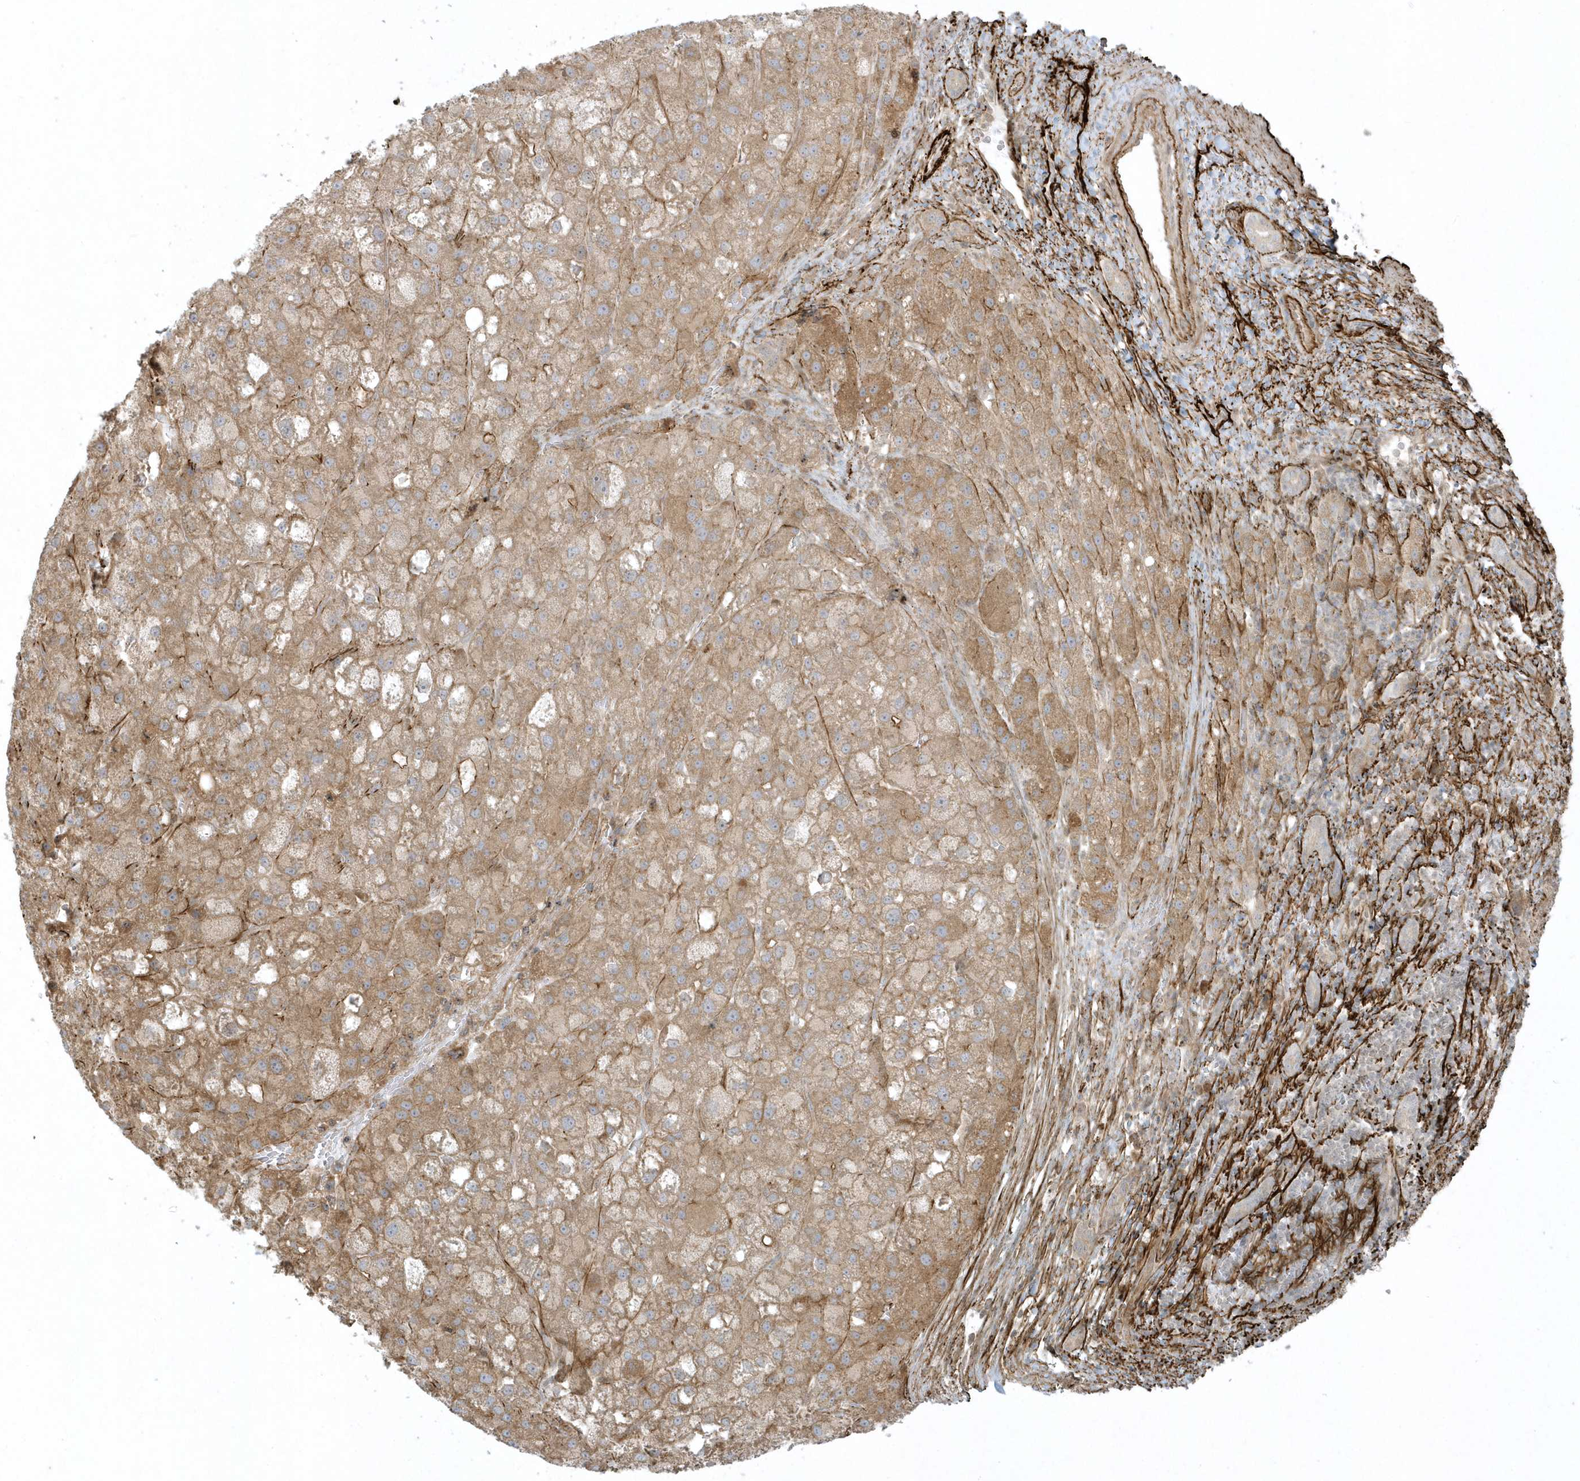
{"staining": {"intensity": "moderate", "quantity": ">75%", "location": "cytoplasmic/membranous"}, "tissue": "liver cancer", "cell_type": "Tumor cells", "image_type": "cancer", "snomed": [{"axis": "morphology", "description": "Carcinoma, Hepatocellular, NOS"}, {"axis": "topography", "description": "Liver"}], "caption": "Tumor cells exhibit medium levels of moderate cytoplasmic/membranous expression in about >75% of cells in human hepatocellular carcinoma (liver).", "gene": "MASP2", "patient": {"sex": "male", "age": 57}}